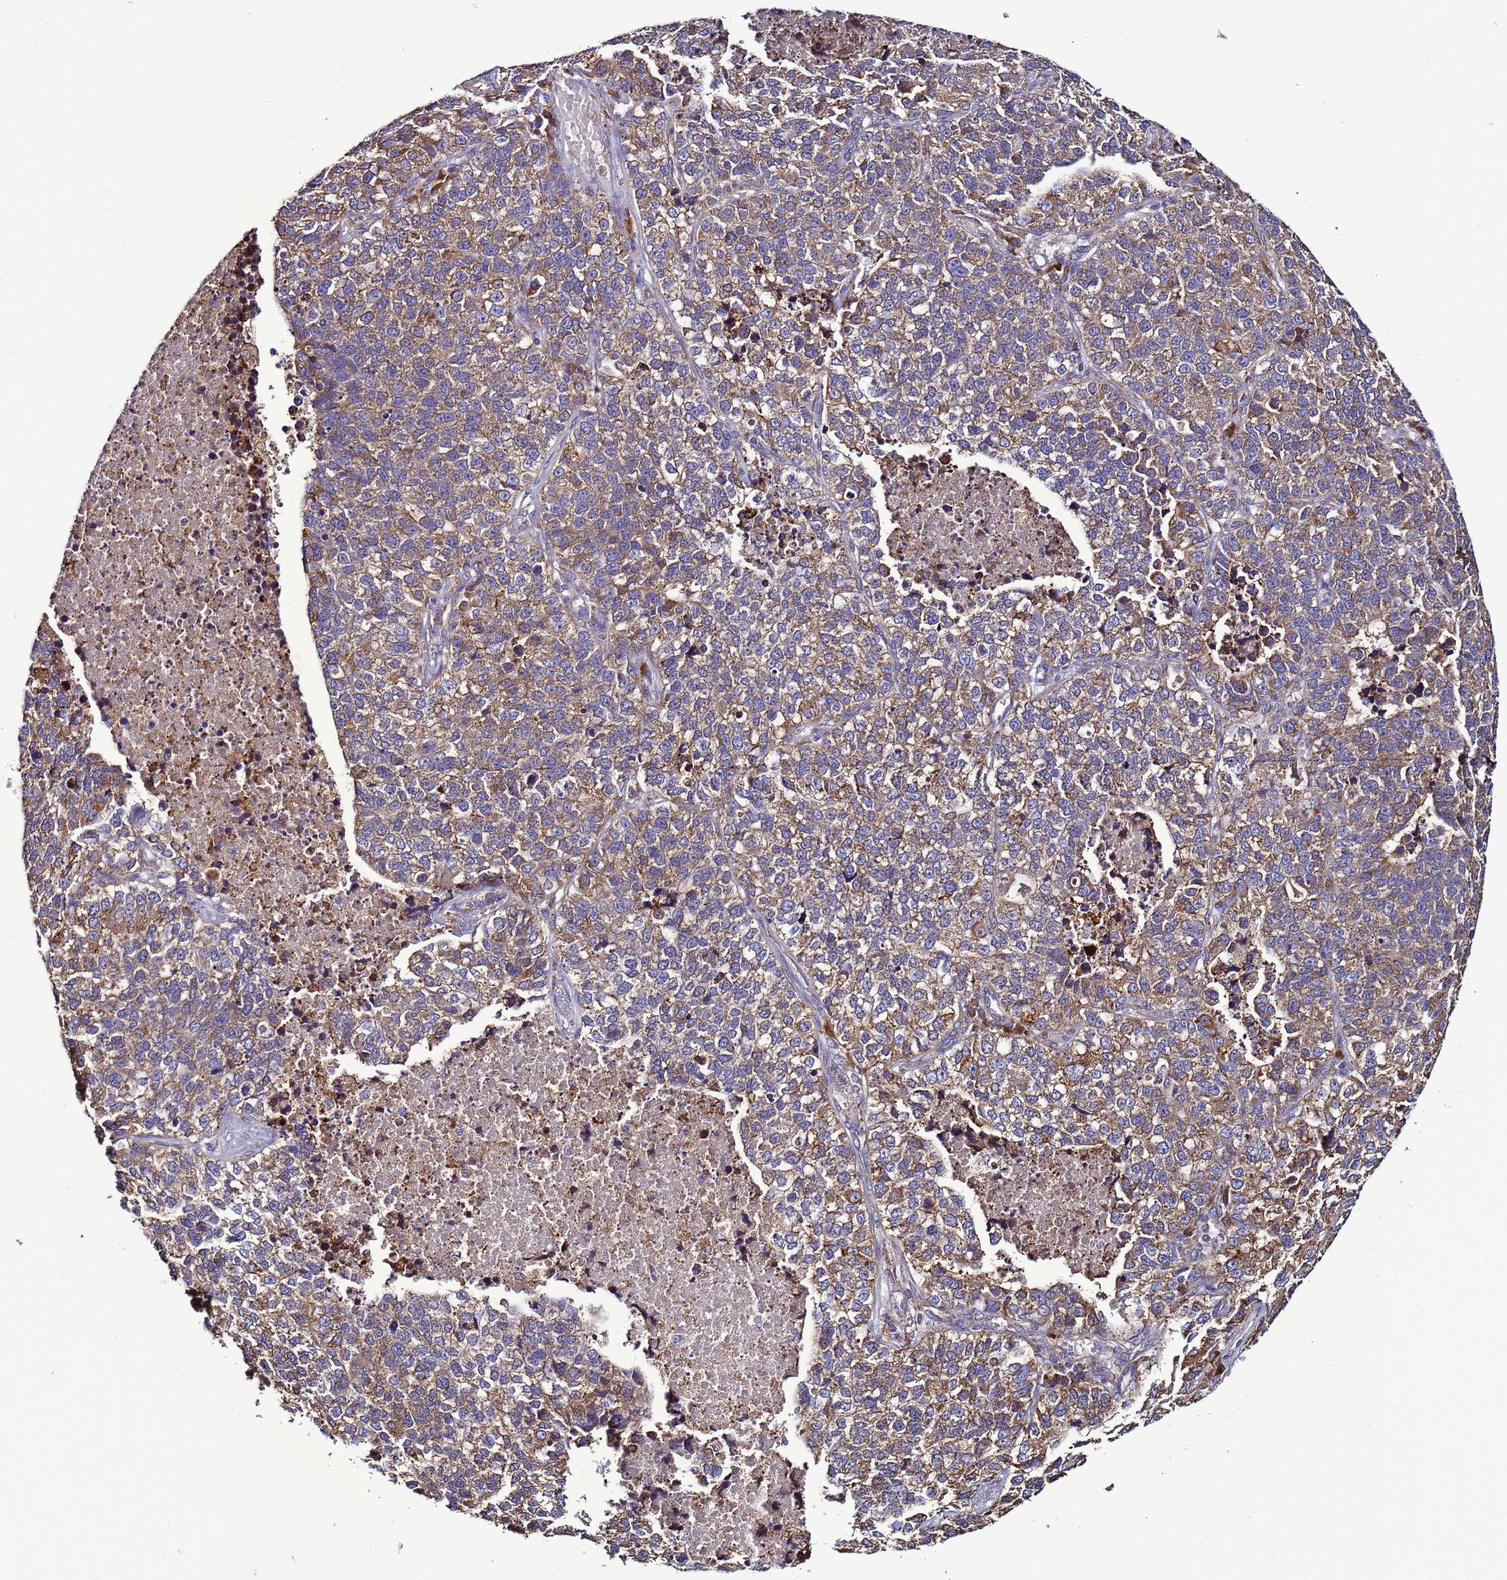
{"staining": {"intensity": "moderate", "quantity": ">75%", "location": "cytoplasmic/membranous"}, "tissue": "lung cancer", "cell_type": "Tumor cells", "image_type": "cancer", "snomed": [{"axis": "morphology", "description": "Adenocarcinoma, NOS"}, {"axis": "topography", "description": "Lung"}], "caption": "Protein expression analysis of lung adenocarcinoma reveals moderate cytoplasmic/membranous expression in approximately >75% of tumor cells.", "gene": "ANTKMT", "patient": {"sex": "male", "age": 49}}